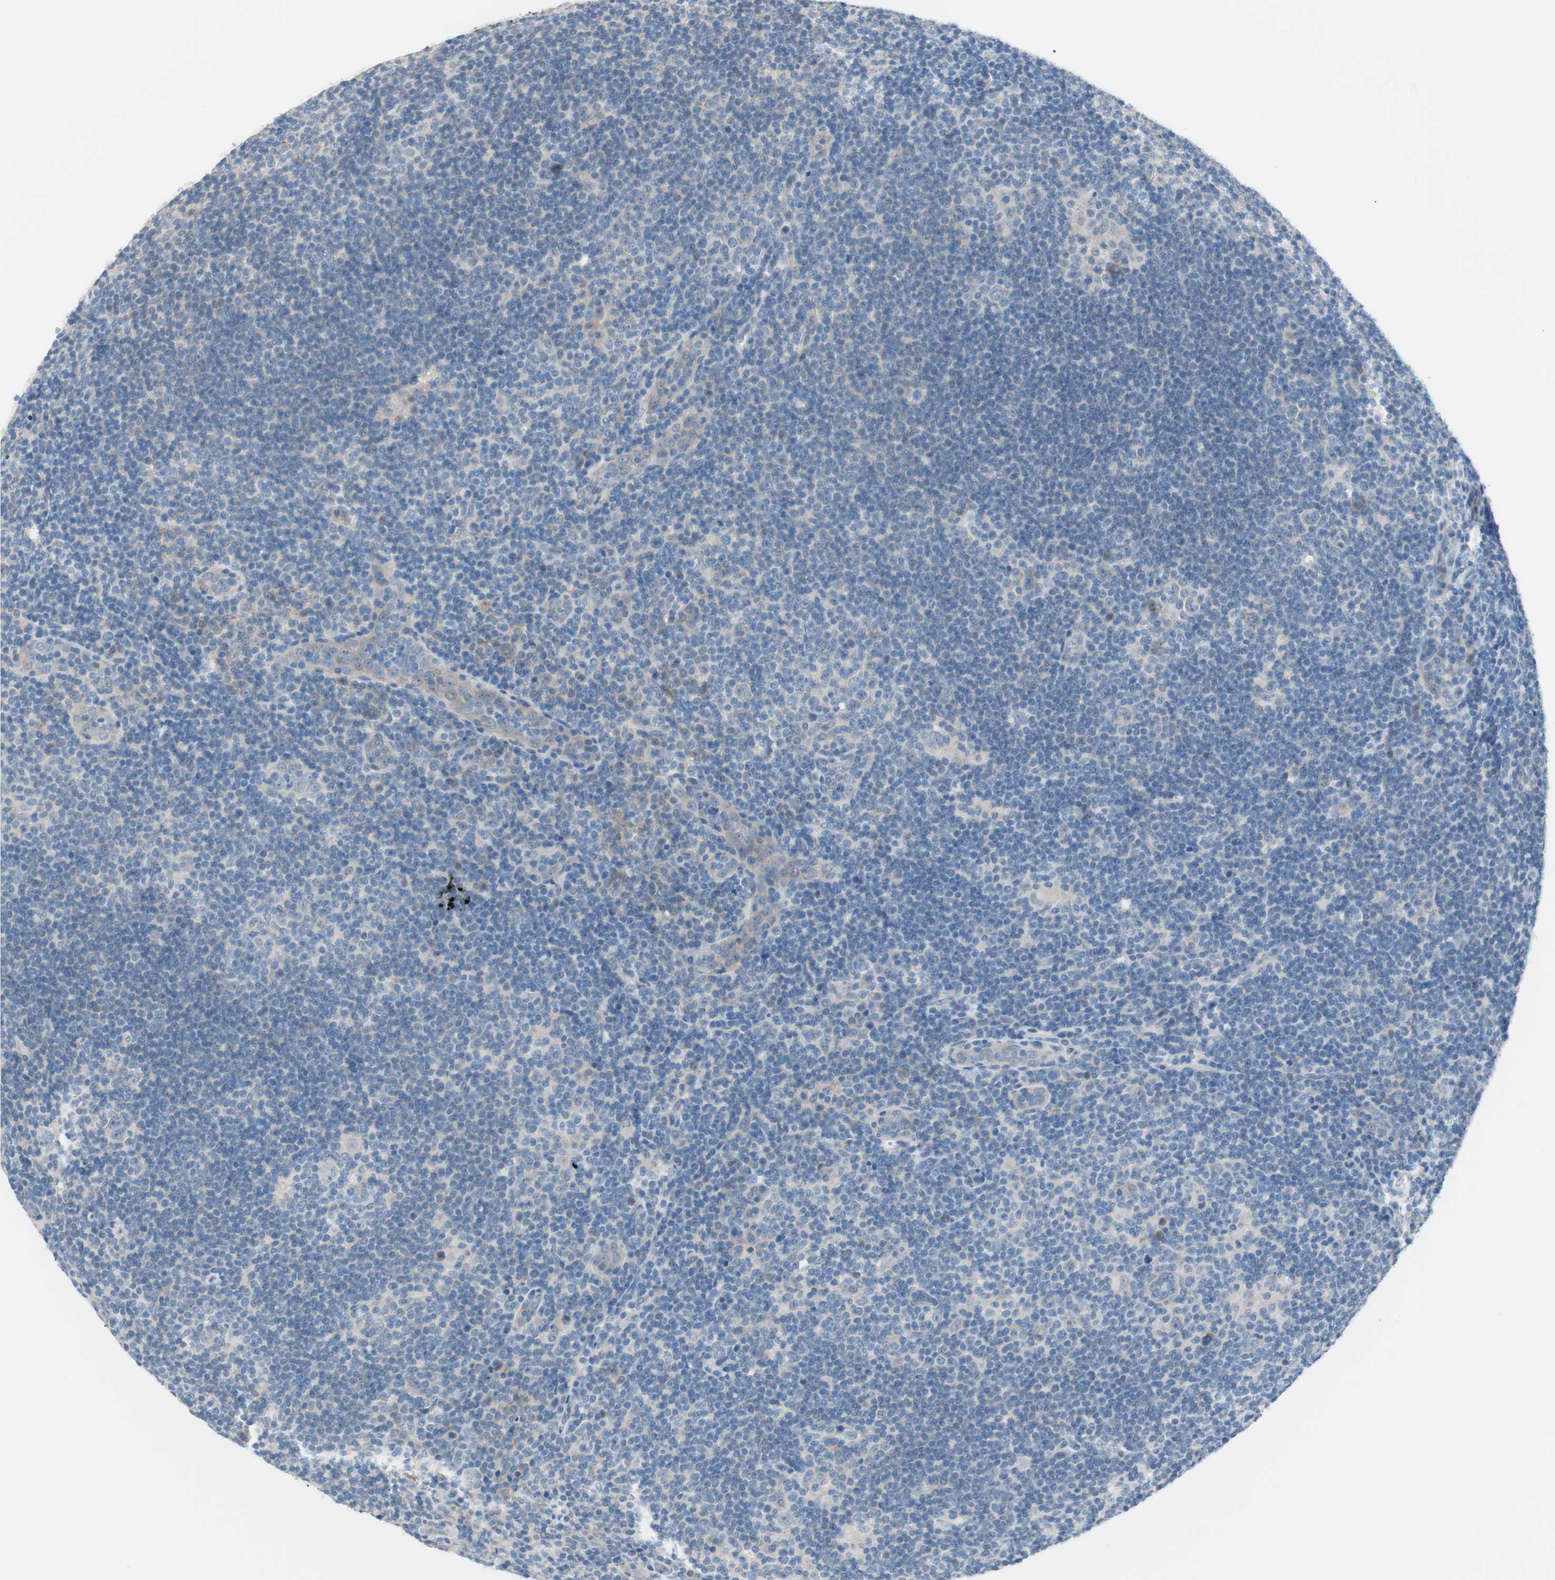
{"staining": {"intensity": "negative", "quantity": "none", "location": "none"}, "tissue": "lymphoma", "cell_type": "Tumor cells", "image_type": "cancer", "snomed": [{"axis": "morphology", "description": "Hodgkin's disease, NOS"}, {"axis": "topography", "description": "Lymph node"}], "caption": "Hodgkin's disease was stained to show a protein in brown. There is no significant staining in tumor cells.", "gene": "VIL1", "patient": {"sex": "female", "age": 57}}